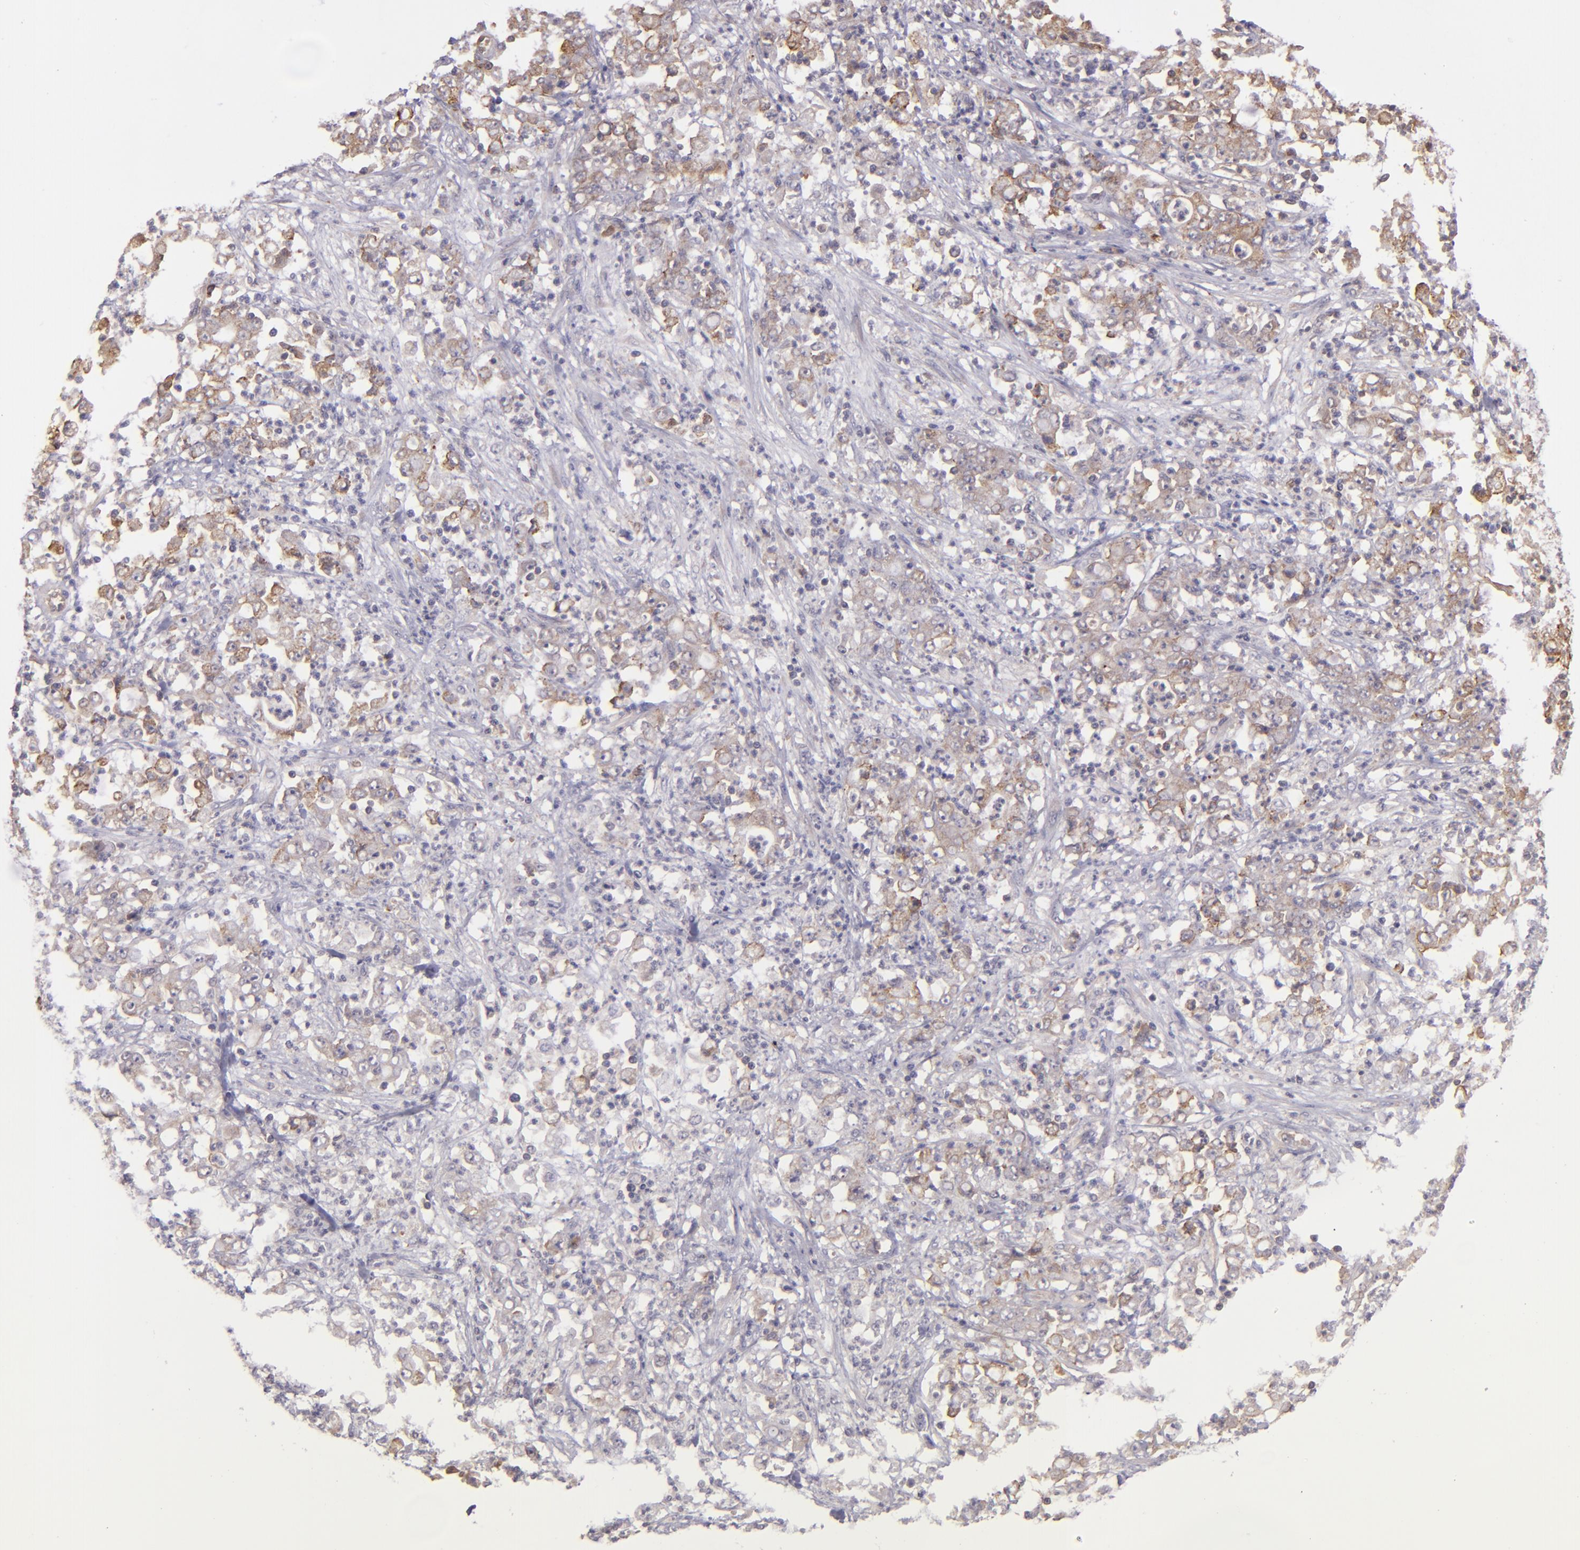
{"staining": {"intensity": "moderate", "quantity": ">75%", "location": "cytoplasmic/membranous"}, "tissue": "stomach cancer", "cell_type": "Tumor cells", "image_type": "cancer", "snomed": [{"axis": "morphology", "description": "Adenocarcinoma, NOS"}, {"axis": "topography", "description": "Stomach, lower"}], "caption": "High-magnification brightfield microscopy of stomach cancer (adenocarcinoma) stained with DAB (brown) and counterstained with hematoxylin (blue). tumor cells exhibit moderate cytoplasmic/membranous expression is seen in approximately>75% of cells.", "gene": "ECE1", "patient": {"sex": "female", "age": 71}}